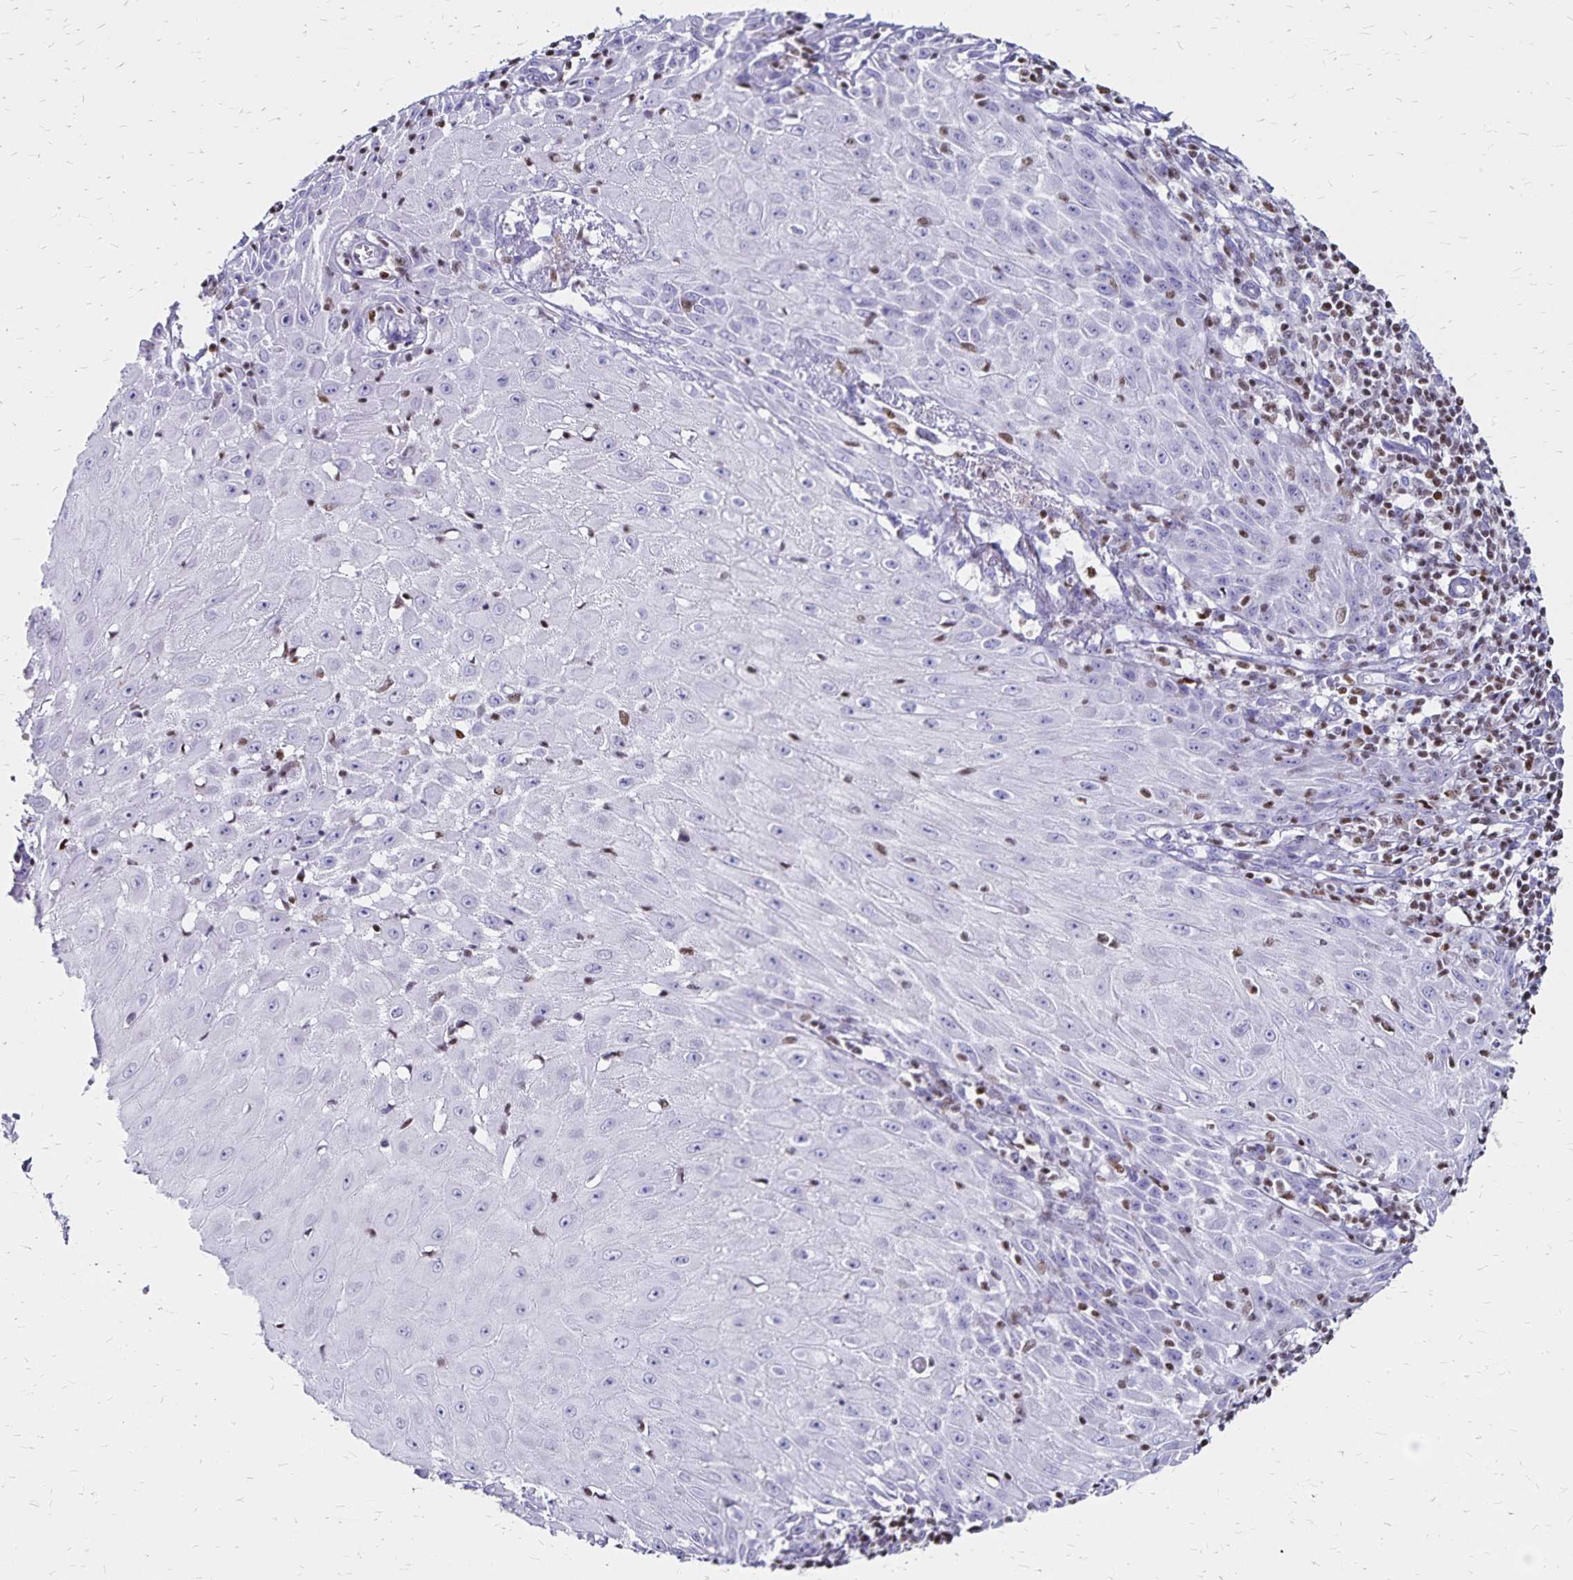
{"staining": {"intensity": "negative", "quantity": "none", "location": "none"}, "tissue": "skin cancer", "cell_type": "Tumor cells", "image_type": "cancer", "snomed": [{"axis": "morphology", "description": "Squamous cell carcinoma, NOS"}, {"axis": "topography", "description": "Skin"}], "caption": "An IHC photomicrograph of skin squamous cell carcinoma is shown. There is no staining in tumor cells of skin squamous cell carcinoma.", "gene": "IKZF1", "patient": {"sex": "female", "age": 73}}